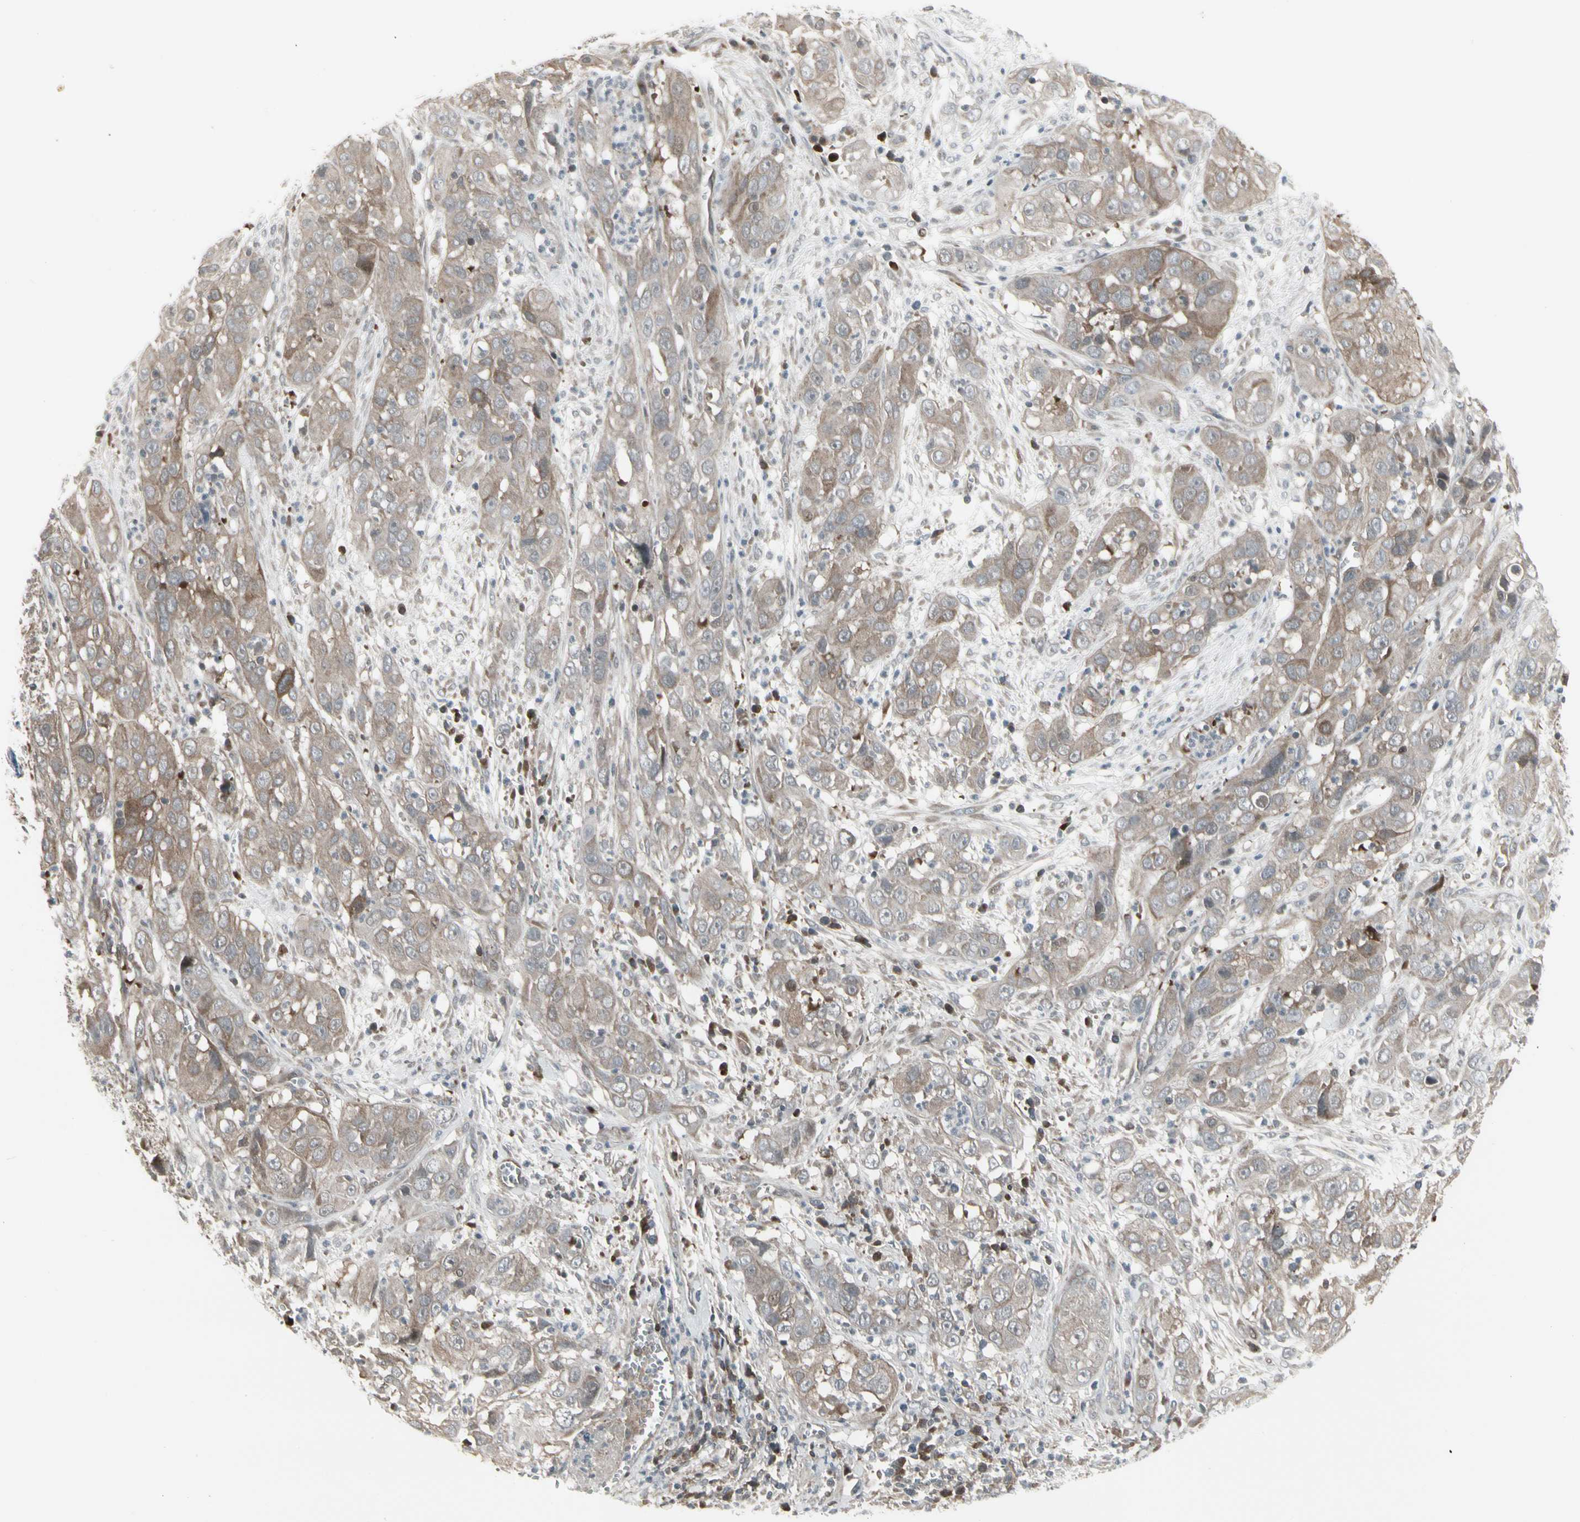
{"staining": {"intensity": "weak", "quantity": ">75%", "location": "cytoplasmic/membranous"}, "tissue": "cervical cancer", "cell_type": "Tumor cells", "image_type": "cancer", "snomed": [{"axis": "morphology", "description": "Squamous cell carcinoma, NOS"}, {"axis": "topography", "description": "Cervix"}], "caption": "Immunohistochemical staining of human squamous cell carcinoma (cervical) demonstrates low levels of weak cytoplasmic/membranous expression in approximately >75% of tumor cells.", "gene": "IGFBP6", "patient": {"sex": "female", "age": 32}}